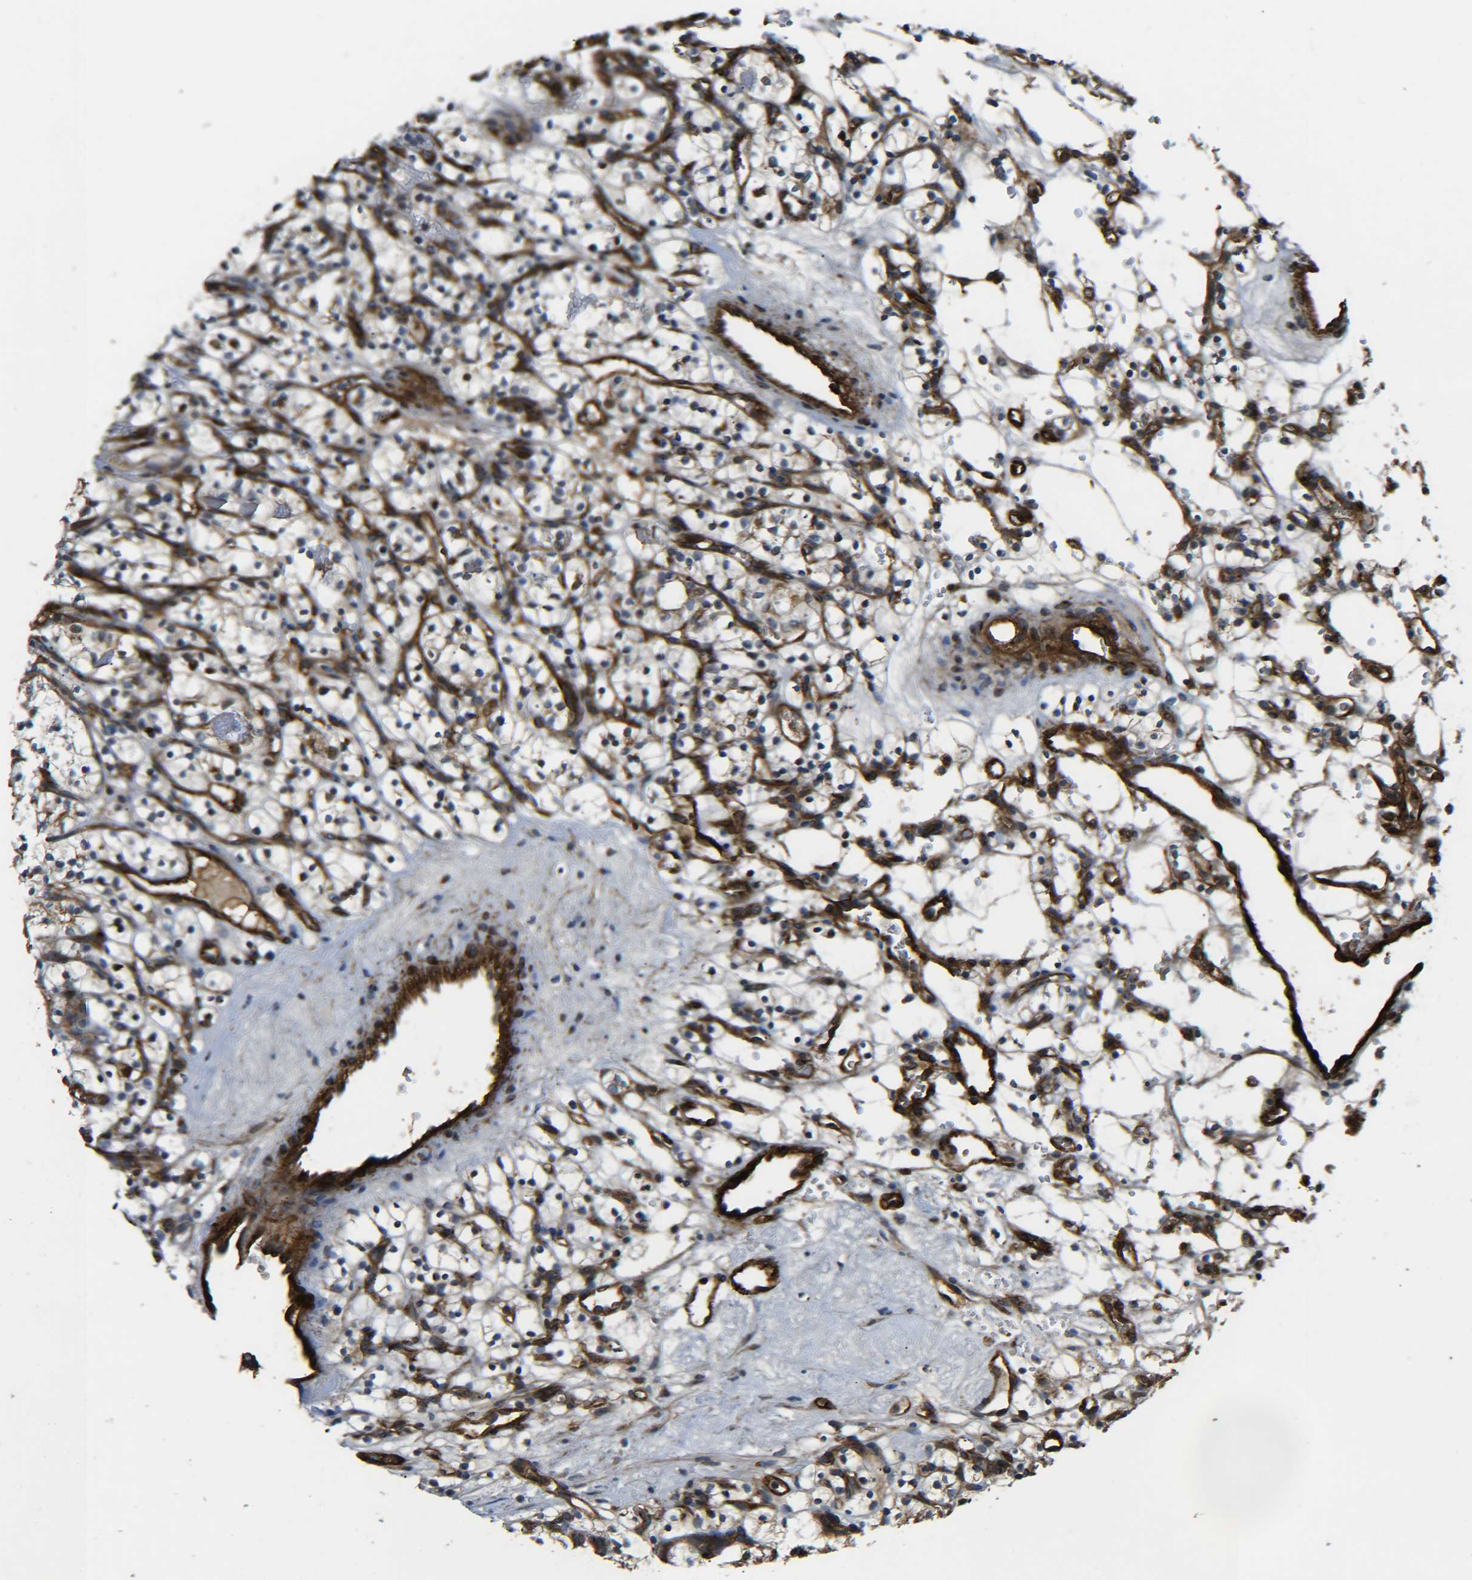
{"staining": {"intensity": "moderate", "quantity": ">75%", "location": "cytoplasmic/membranous"}, "tissue": "renal cancer", "cell_type": "Tumor cells", "image_type": "cancer", "snomed": [{"axis": "morphology", "description": "Adenocarcinoma, NOS"}, {"axis": "topography", "description": "Kidney"}], "caption": "IHC image of renal cancer (adenocarcinoma) stained for a protein (brown), which reveals medium levels of moderate cytoplasmic/membranous expression in approximately >75% of tumor cells.", "gene": "ECE1", "patient": {"sex": "female", "age": 57}}